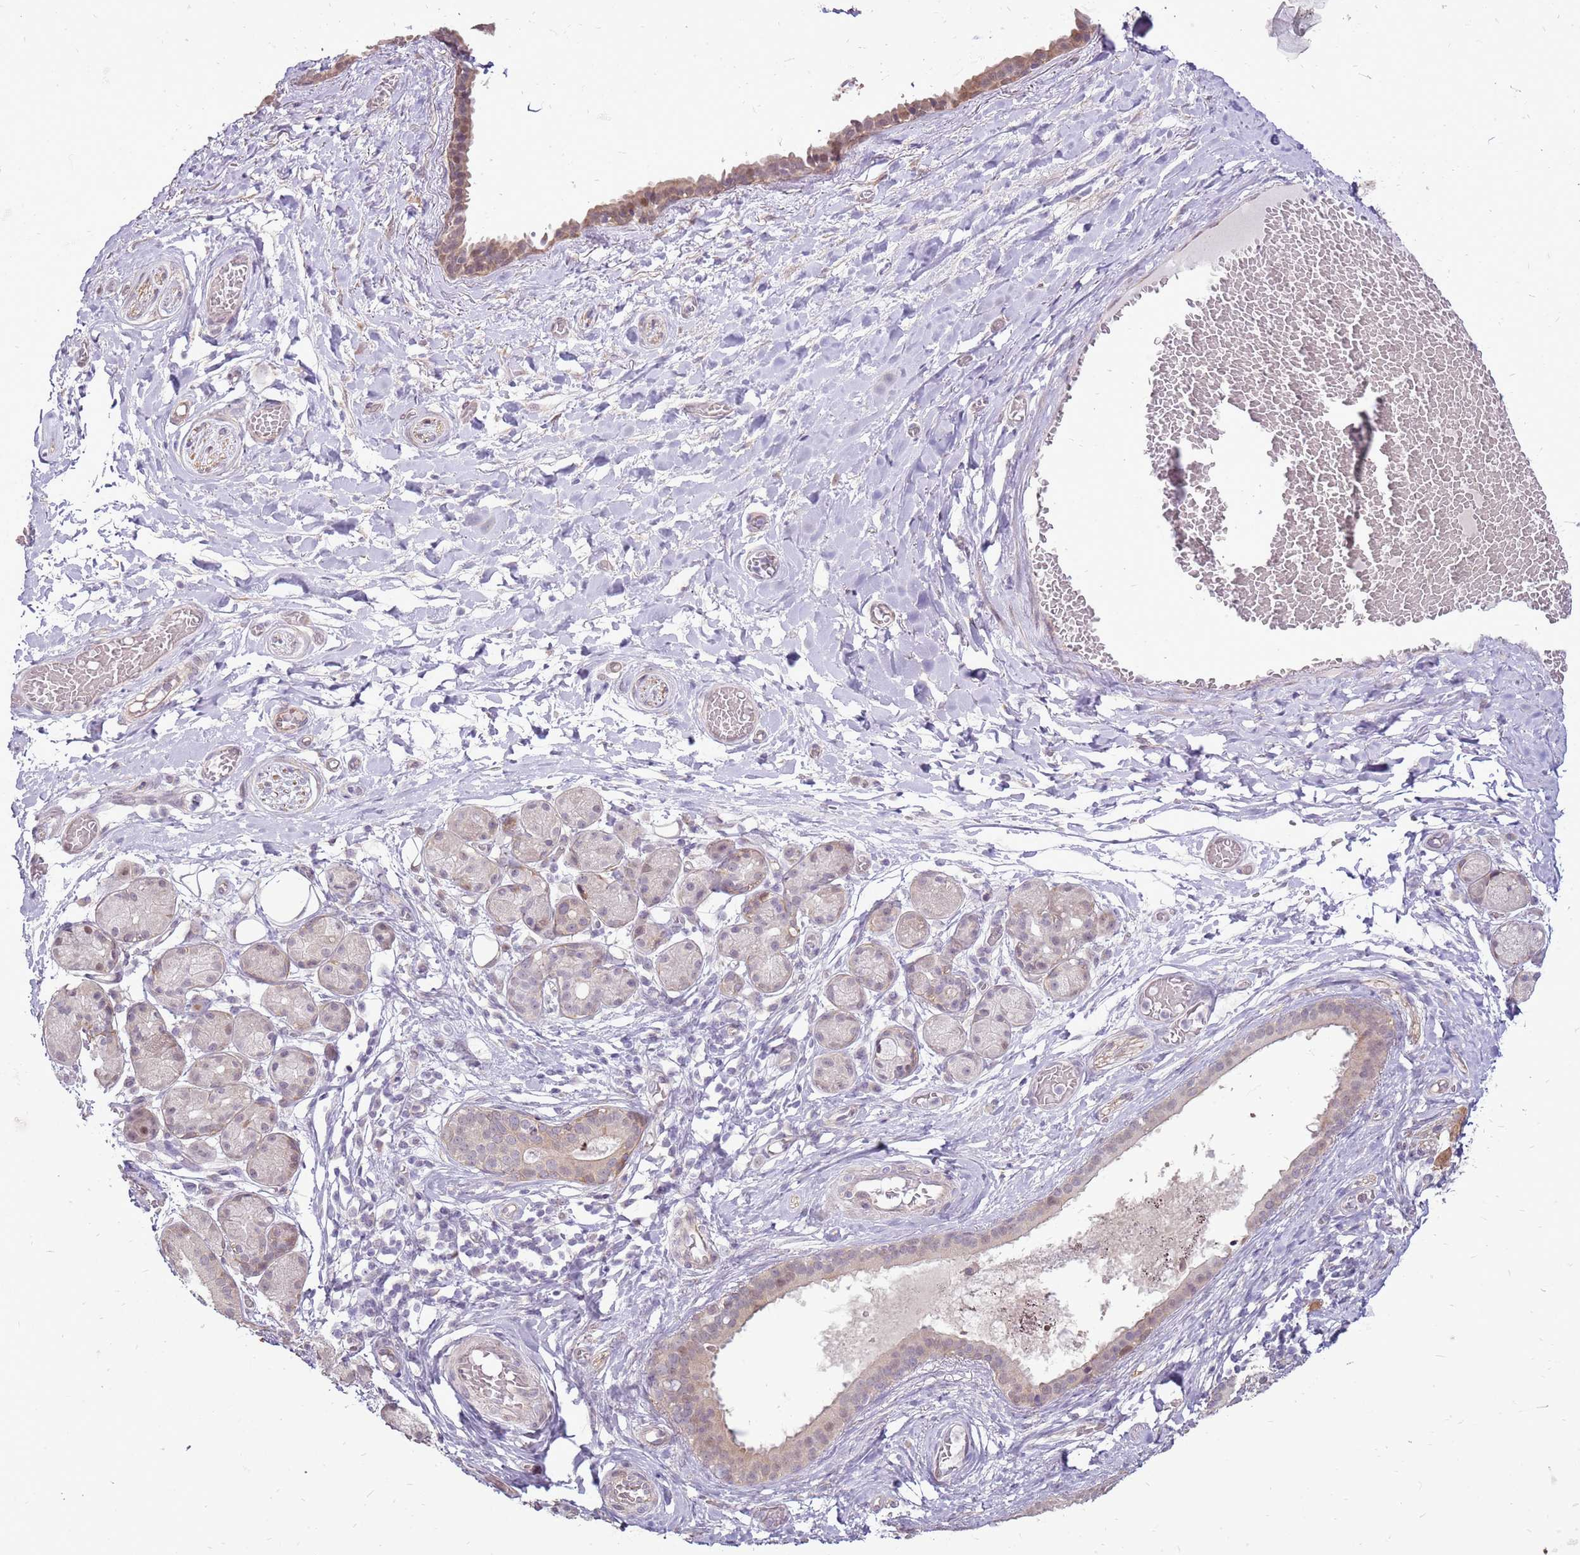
{"staining": {"intensity": "negative", "quantity": "none", "location": "none"}, "tissue": "adipose tissue", "cell_type": "Adipocytes", "image_type": "normal", "snomed": [{"axis": "morphology", "description": "Normal tissue, NOS"}, {"axis": "topography", "description": "Salivary gland"}, {"axis": "topography", "description": "Peripheral nerve tissue"}], "caption": "An image of adipose tissue stained for a protein exhibits no brown staining in adipocytes. (DAB (3,3'-diaminobenzidine) IHC with hematoxylin counter stain).", "gene": "UGGT2", "patient": {"sex": "male", "age": 62}}